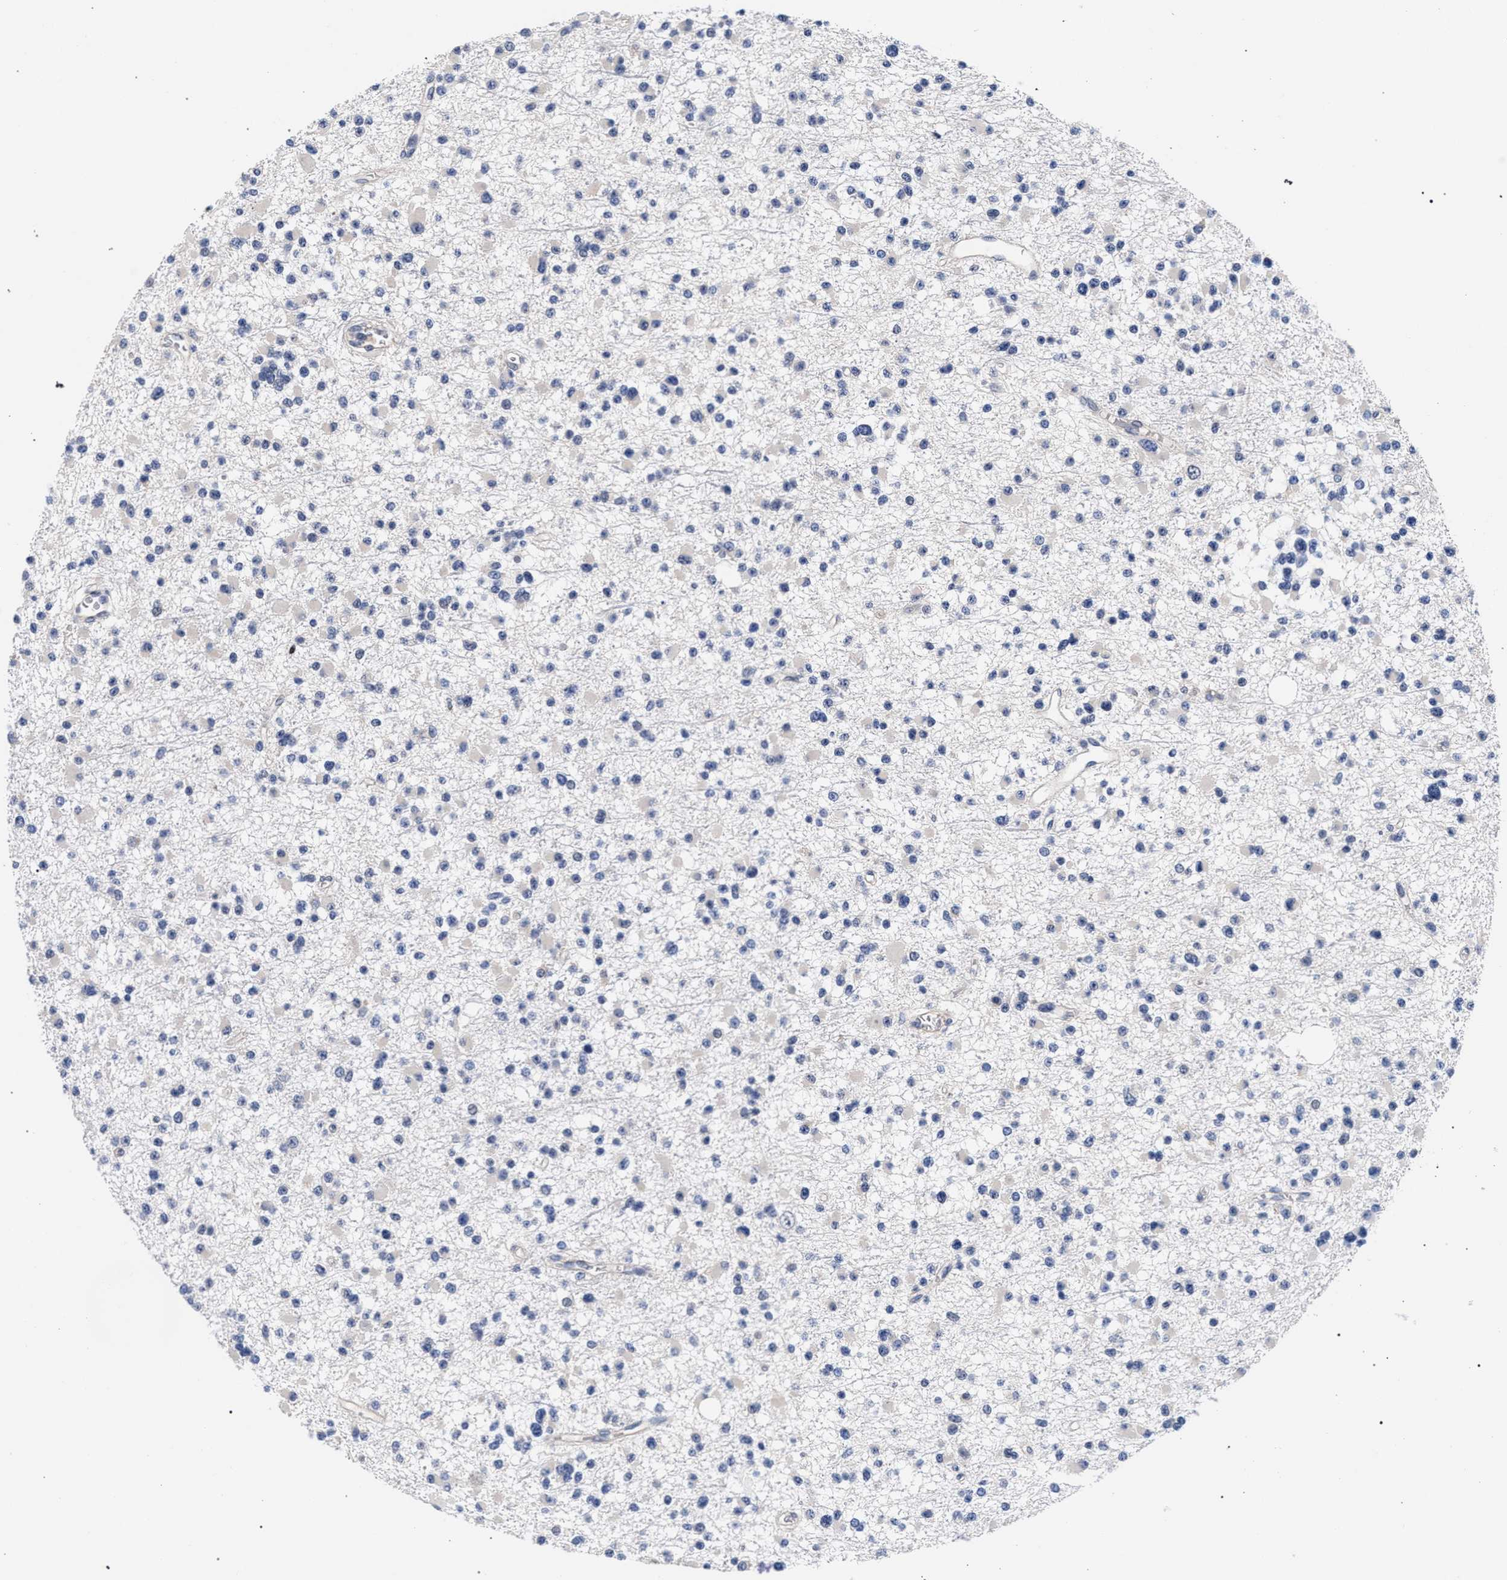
{"staining": {"intensity": "negative", "quantity": "none", "location": "none"}, "tissue": "glioma", "cell_type": "Tumor cells", "image_type": "cancer", "snomed": [{"axis": "morphology", "description": "Glioma, malignant, Low grade"}, {"axis": "topography", "description": "Brain"}], "caption": "Tumor cells show no significant protein expression in malignant glioma (low-grade). (Immunohistochemistry (ihc), brightfield microscopy, high magnification).", "gene": "RBM33", "patient": {"sex": "female", "age": 22}}